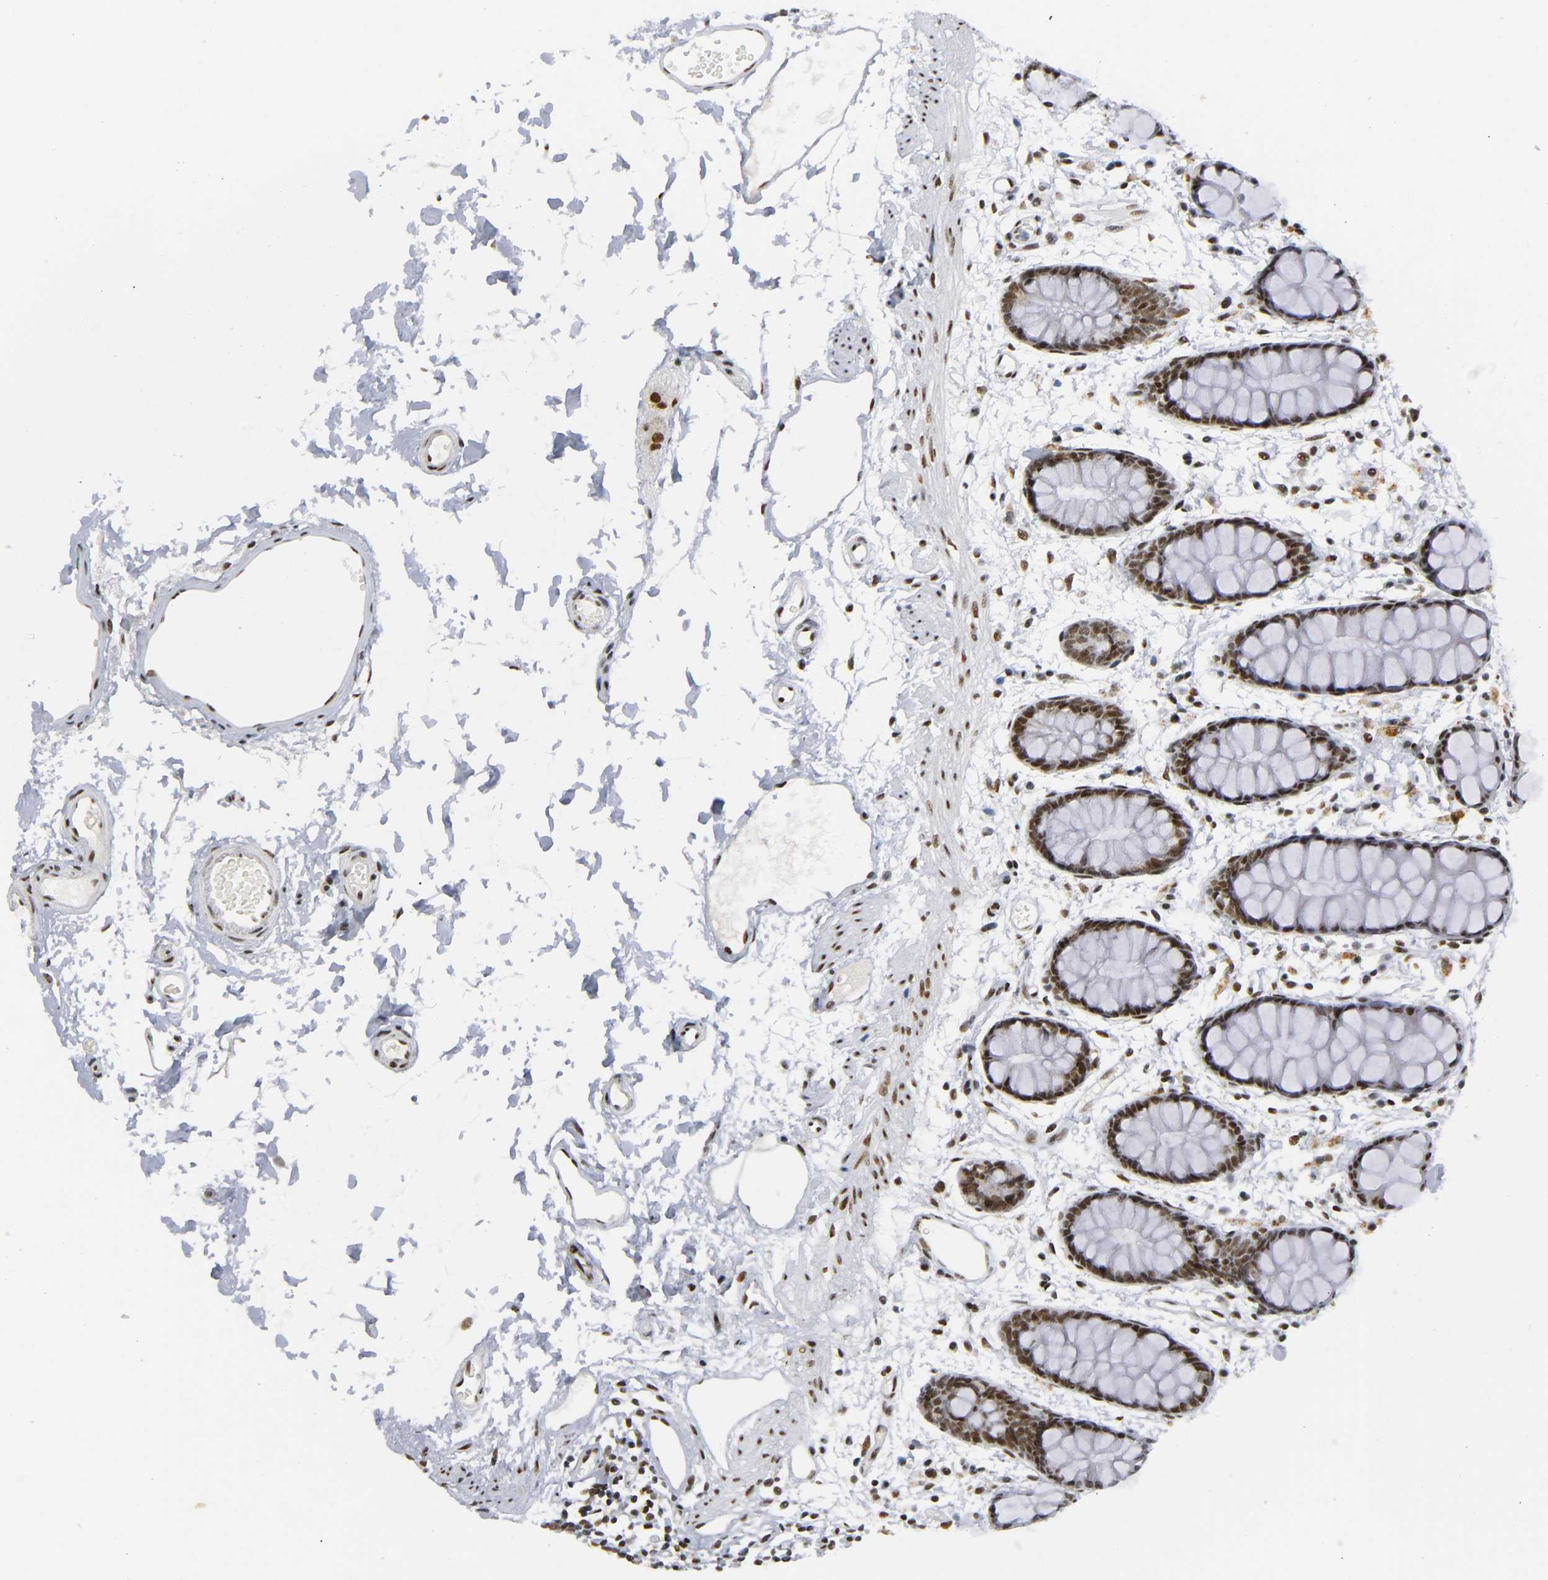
{"staining": {"intensity": "strong", "quantity": ">75%", "location": "nuclear"}, "tissue": "rectum", "cell_type": "Glandular cells", "image_type": "normal", "snomed": [{"axis": "morphology", "description": "Normal tissue, NOS"}, {"axis": "topography", "description": "Rectum"}], "caption": "The image exhibits staining of unremarkable rectum, revealing strong nuclear protein positivity (brown color) within glandular cells.", "gene": "CREBBP", "patient": {"sex": "female", "age": 66}}